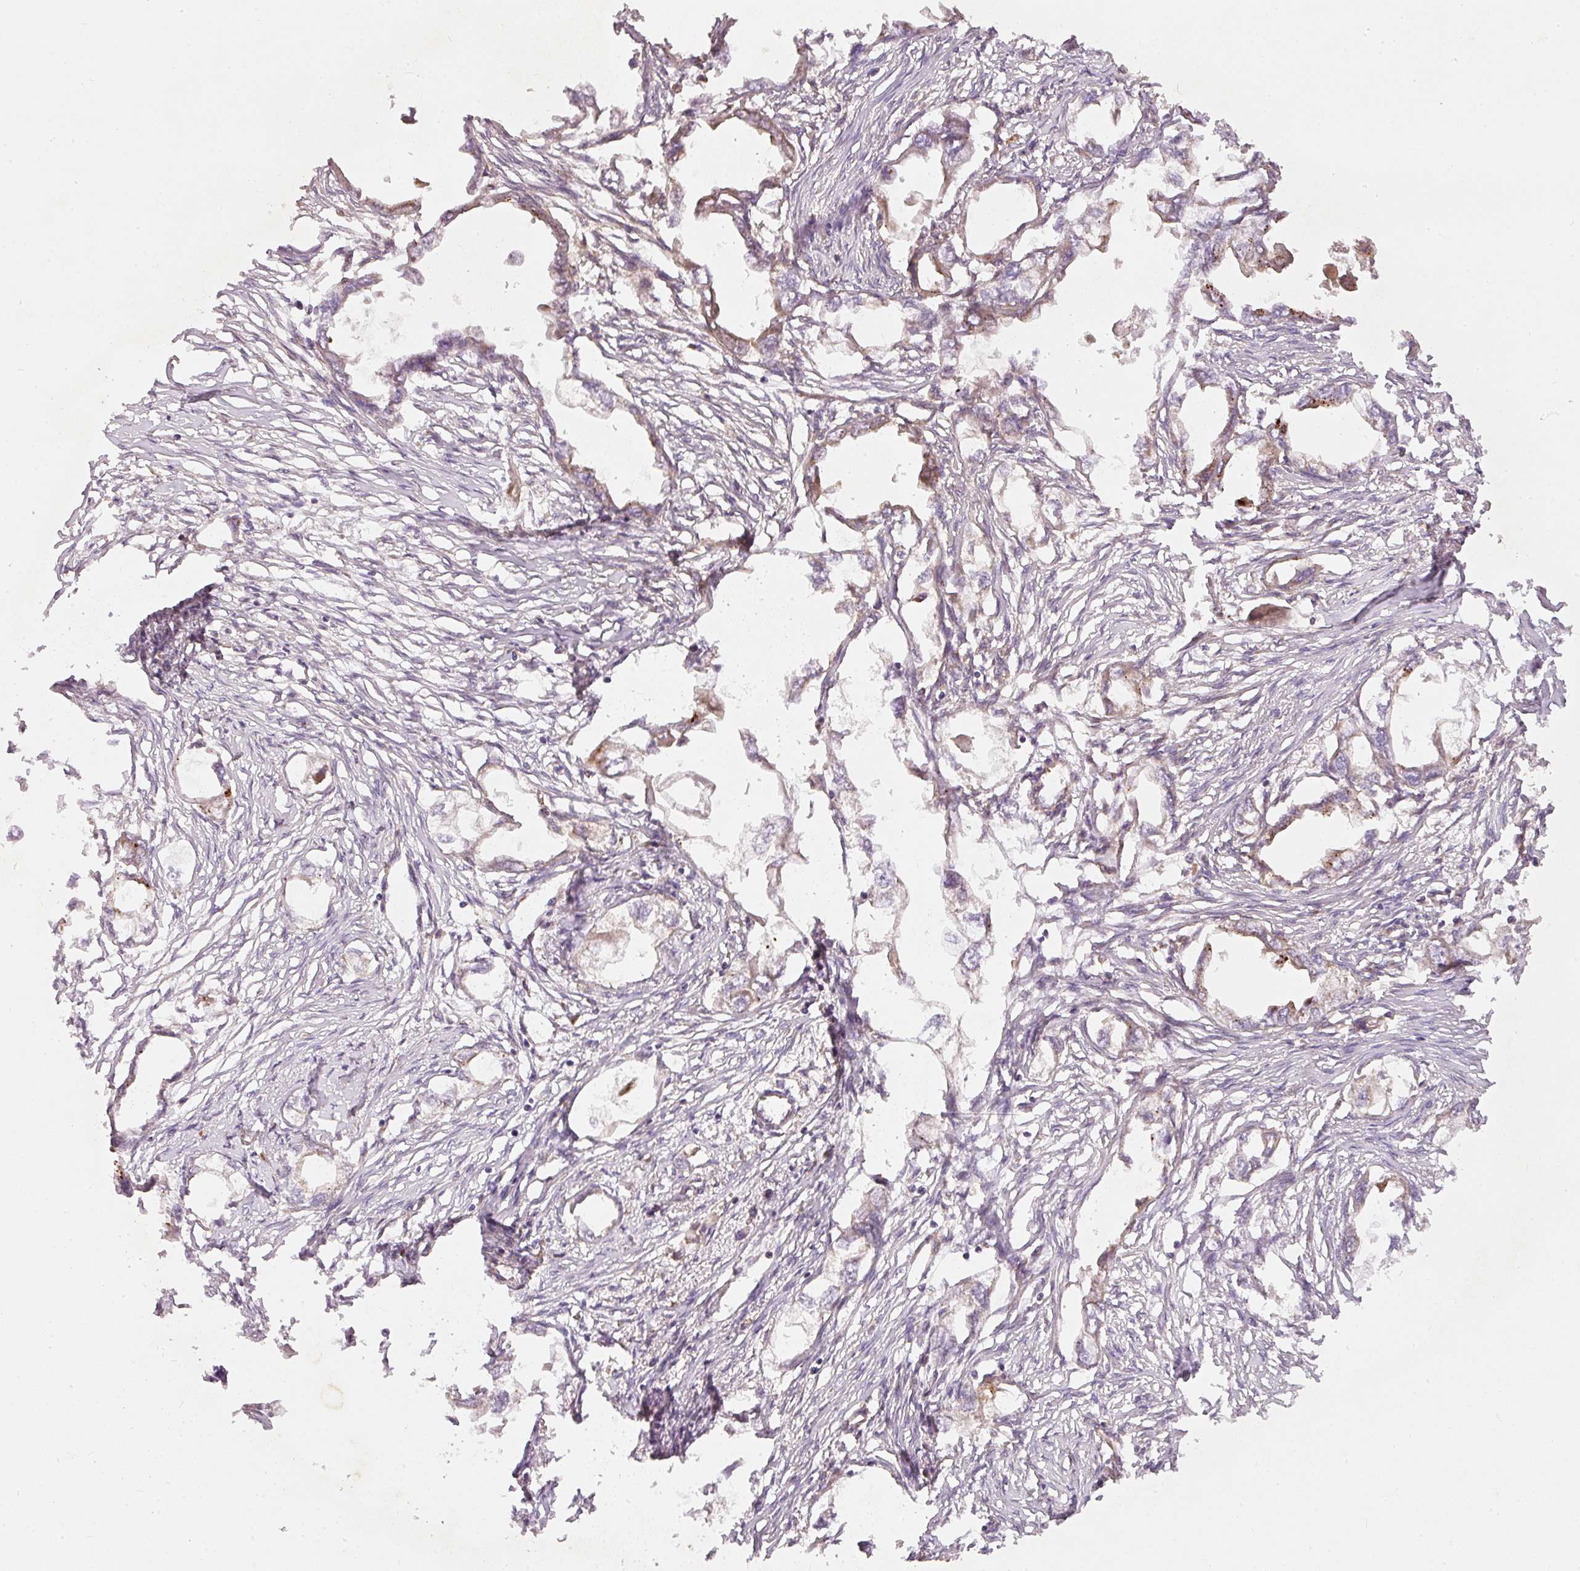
{"staining": {"intensity": "weak", "quantity": "25%-75%", "location": "cytoplasmic/membranous"}, "tissue": "endometrial cancer", "cell_type": "Tumor cells", "image_type": "cancer", "snomed": [{"axis": "morphology", "description": "Adenocarcinoma, NOS"}, {"axis": "morphology", "description": "Adenocarcinoma, metastatic, NOS"}, {"axis": "topography", "description": "Adipose tissue"}, {"axis": "topography", "description": "Endometrium"}], "caption": "Weak cytoplasmic/membranous positivity for a protein is identified in about 25%-75% of tumor cells of adenocarcinoma (endometrial) using immunohistochemistry (IHC).", "gene": "ZNF580", "patient": {"sex": "female", "age": 67}}